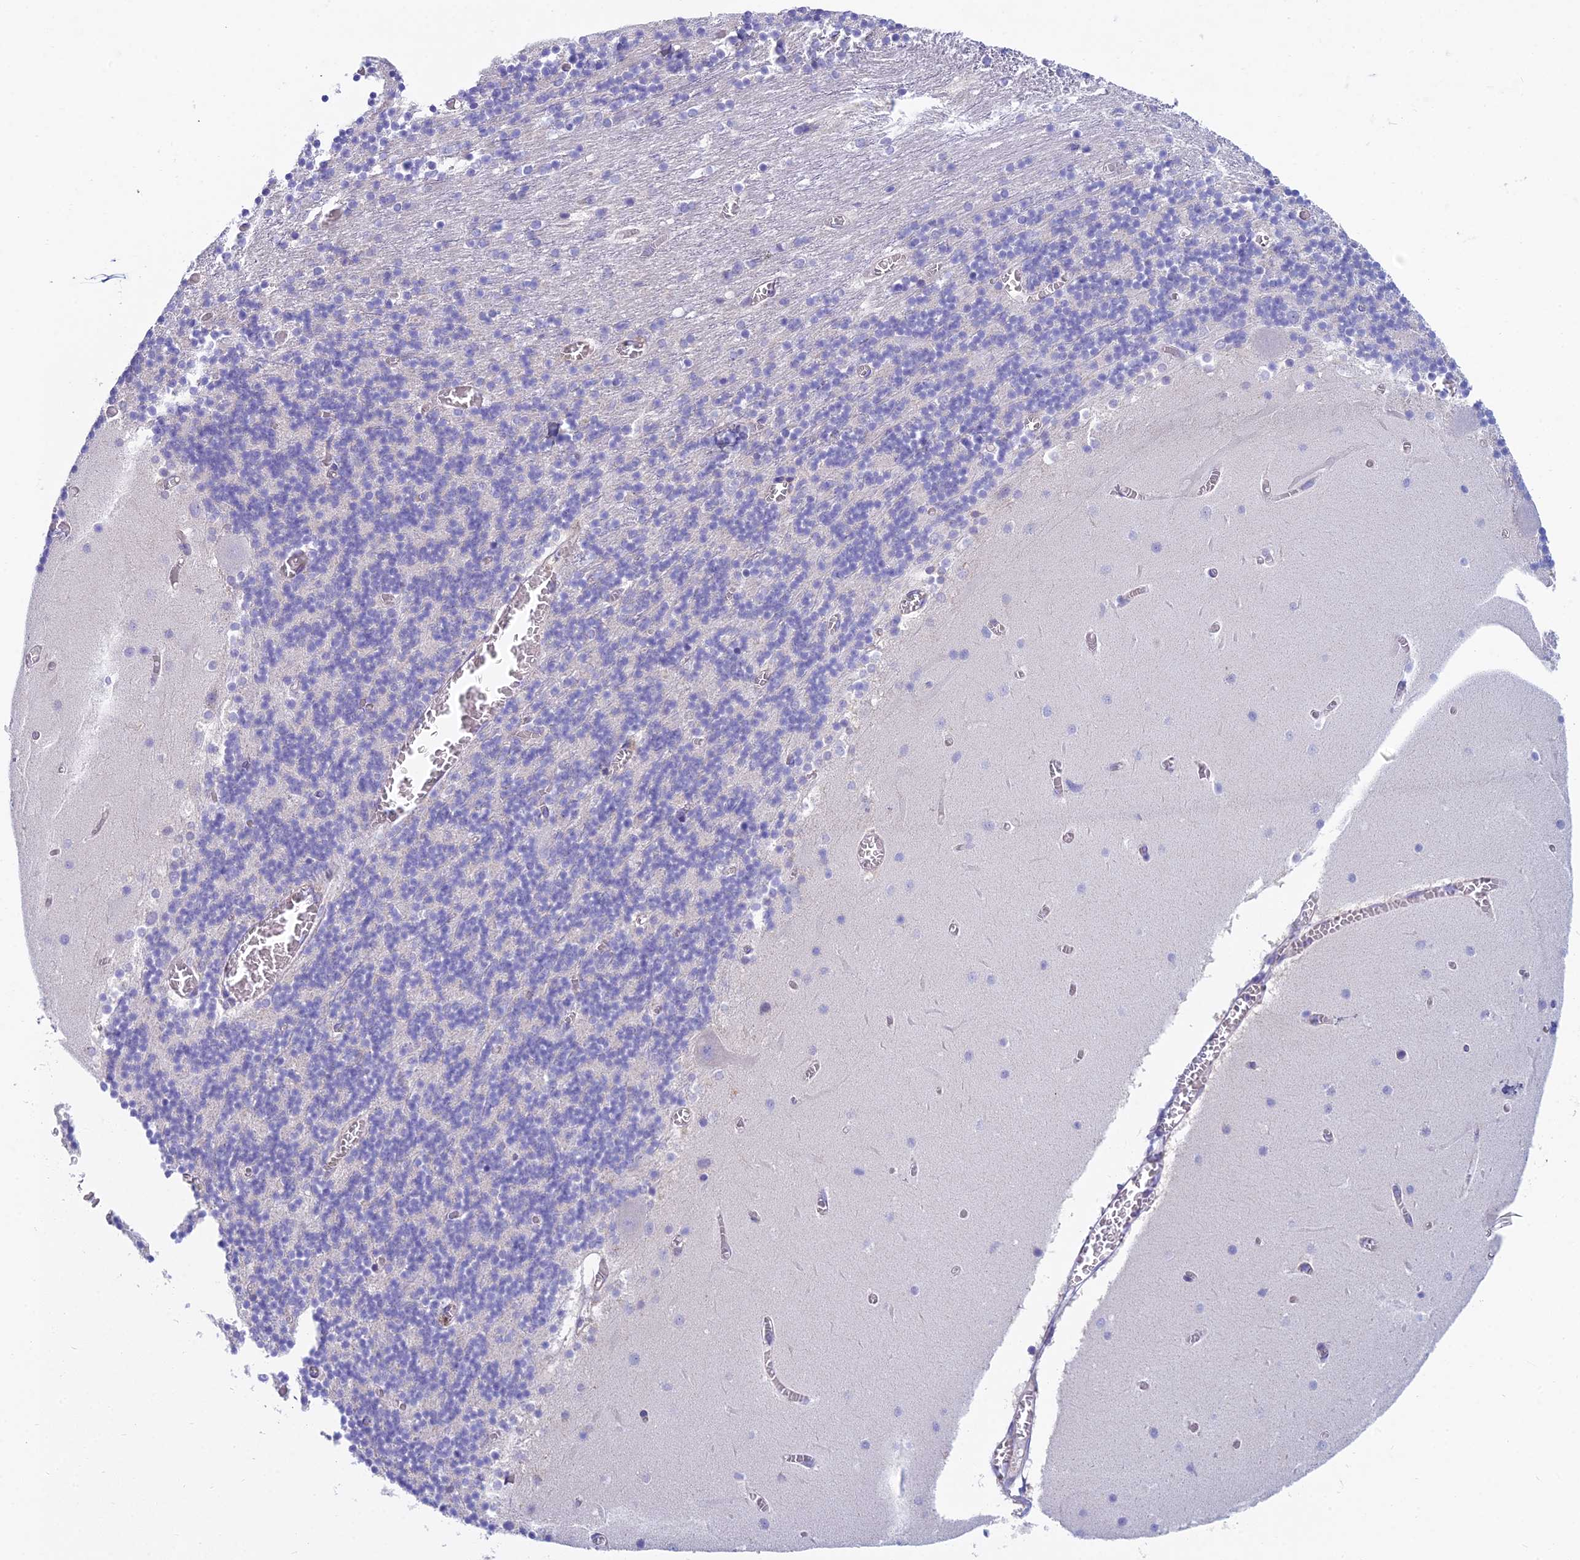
{"staining": {"intensity": "negative", "quantity": "none", "location": "none"}, "tissue": "cerebellum", "cell_type": "Cells in granular layer", "image_type": "normal", "snomed": [{"axis": "morphology", "description": "Normal tissue, NOS"}, {"axis": "topography", "description": "Cerebellum"}], "caption": "IHC image of benign cerebellum: human cerebellum stained with DAB (3,3'-diaminobenzidine) demonstrates no significant protein expression in cells in granular layer. (Immunohistochemistry (ihc), brightfield microscopy, high magnification).", "gene": "ZNF564", "patient": {"sex": "female", "age": 28}}